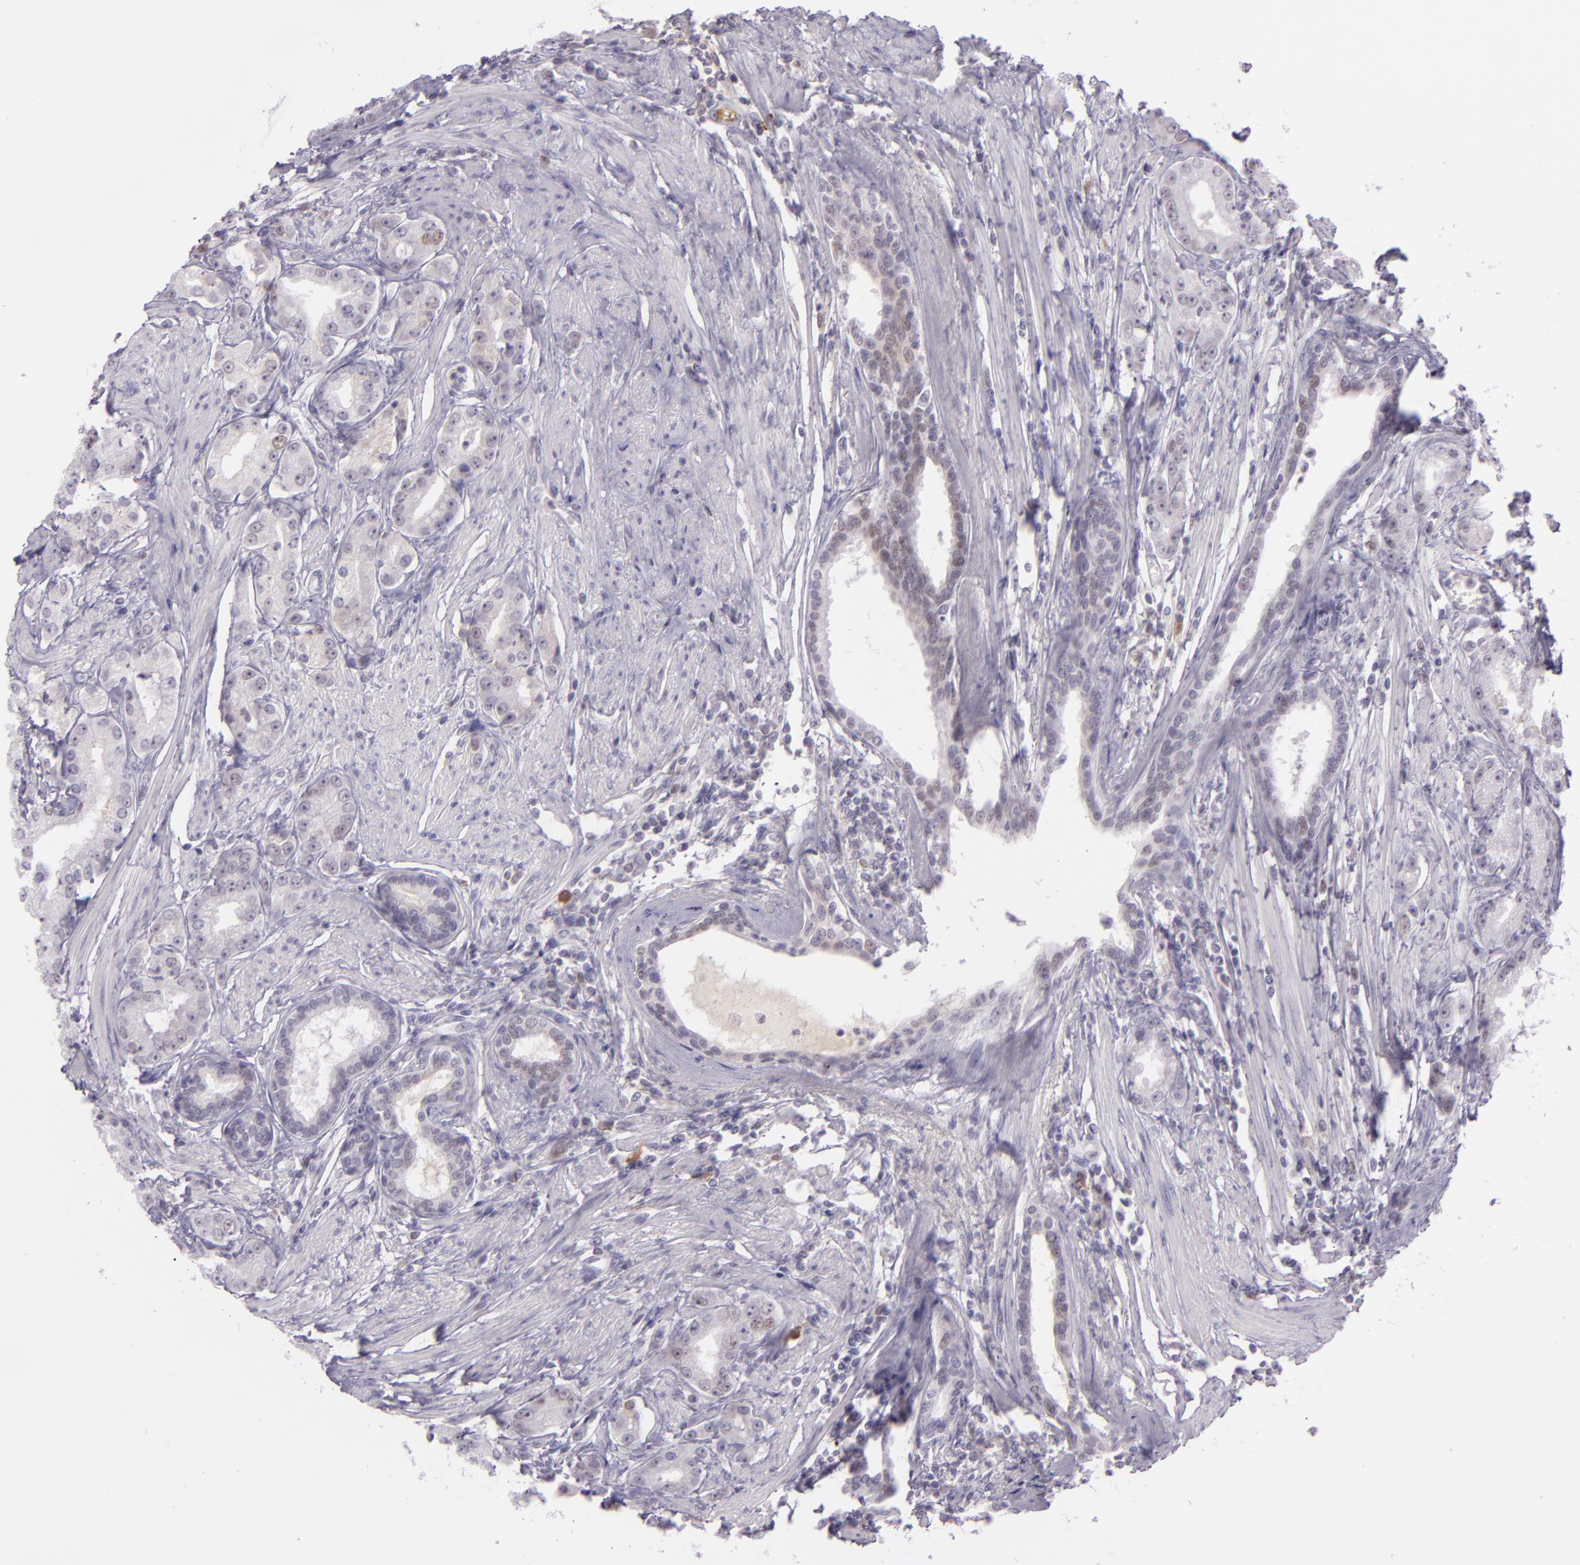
{"staining": {"intensity": "negative", "quantity": "none", "location": "none"}, "tissue": "prostate cancer", "cell_type": "Tumor cells", "image_type": "cancer", "snomed": [{"axis": "morphology", "description": "Adenocarcinoma, Medium grade"}, {"axis": "topography", "description": "Prostate"}], "caption": "Immunohistochemistry of human prostate cancer (medium-grade adenocarcinoma) reveals no staining in tumor cells.", "gene": "CHEK2", "patient": {"sex": "male", "age": 72}}